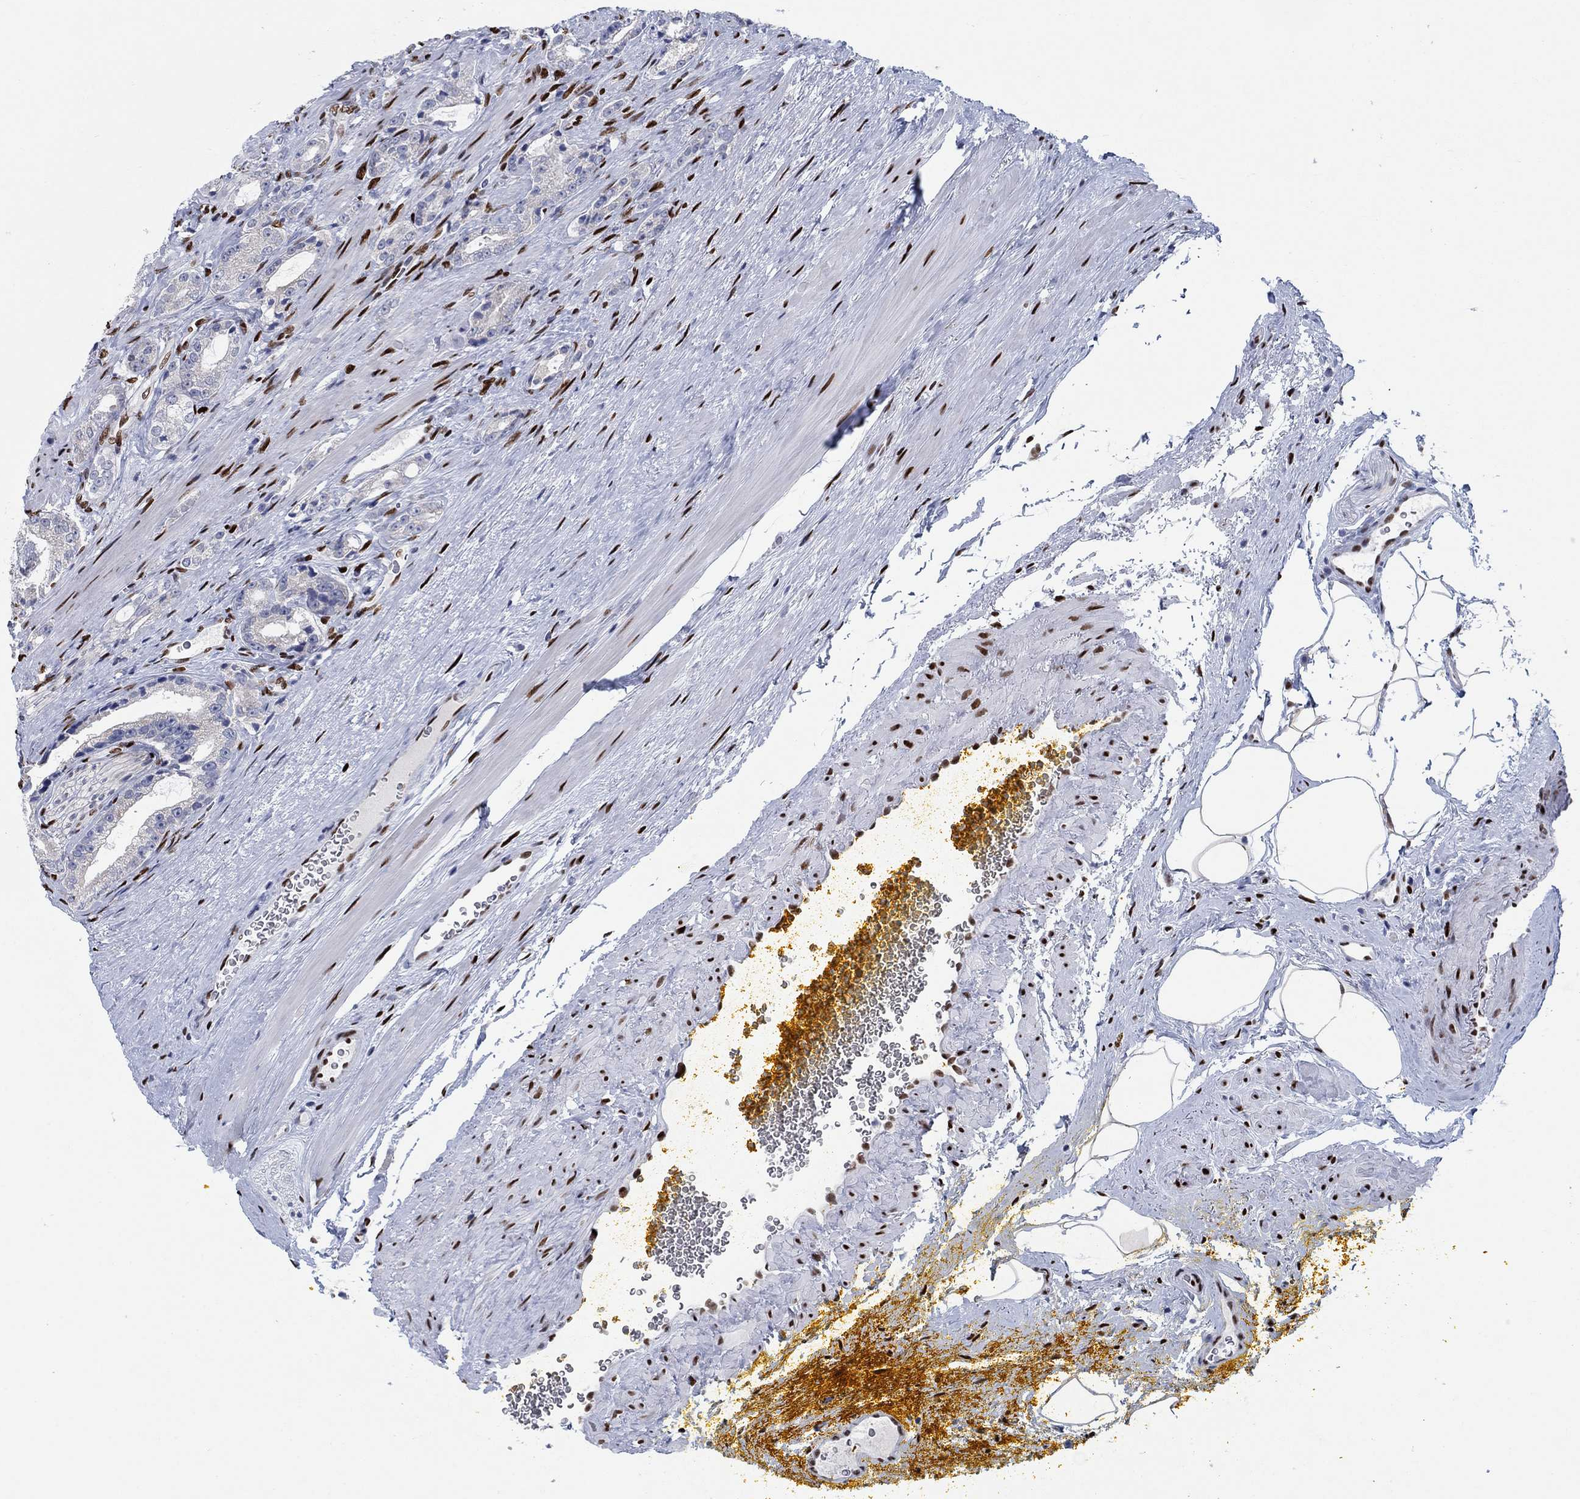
{"staining": {"intensity": "negative", "quantity": "none", "location": "none"}, "tissue": "prostate cancer", "cell_type": "Tumor cells", "image_type": "cancer", "snomed": [{"axis": "morphology", "description": "Adenocarcinoma, NOS"}, {"axis": "topography", "description": "Prostate"}], "caption": "DAB (3,3'-diaminobenzidine) immunohistochemical staining of adenocarcinoma (prostate) displays no significant positivity in tumor cells. Brightfield microscopy of immunohistochemistry stained with DAB (brown) and hematoxylin (blue), captured at high magnification.", "gene": "ZEB1", "patient": {"sex": "male", "age": 67}}